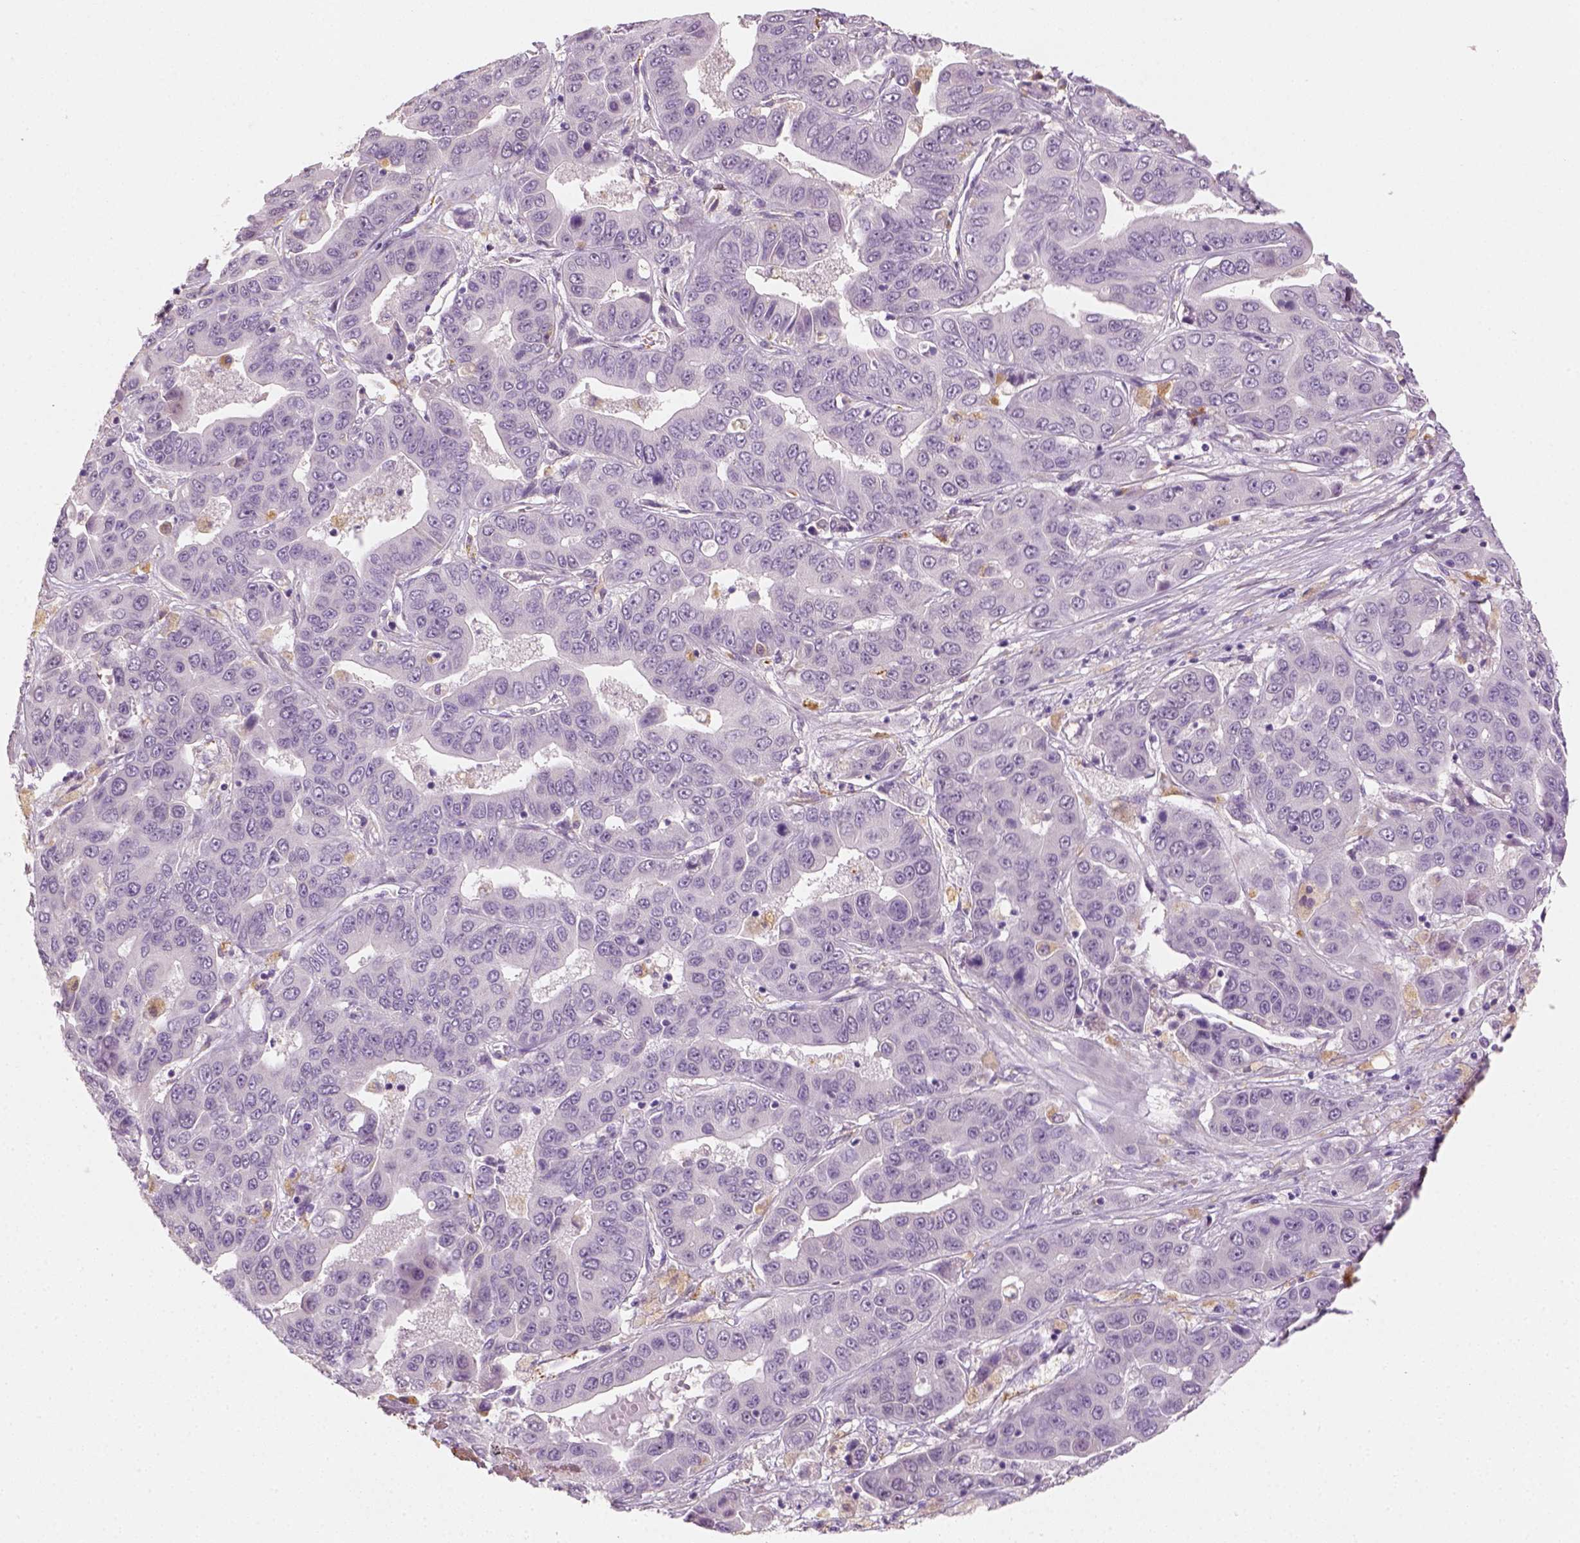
{"staining": {"intensity": "negative", "quantity": "none", "location": "none"}, "tissue": "liver cancer", "cell_type": "Tumor cells", "image_type": "cancer", "snomed": [{"axis": "morphology", "description": "Cholangiocarcinoma"}, {"axis": "topography", "description": "Liver"}], "caption": "The immunohistochemistry (IHC) micrograph has no significant expression in tumor cells of cholangiocarcinoma (liver) tissue. (Brightfield microscopy of DAB immunohistochemistry at high magnification).", "gene": "FAM163B", "patient": {"sex": "female", "age": 52}}